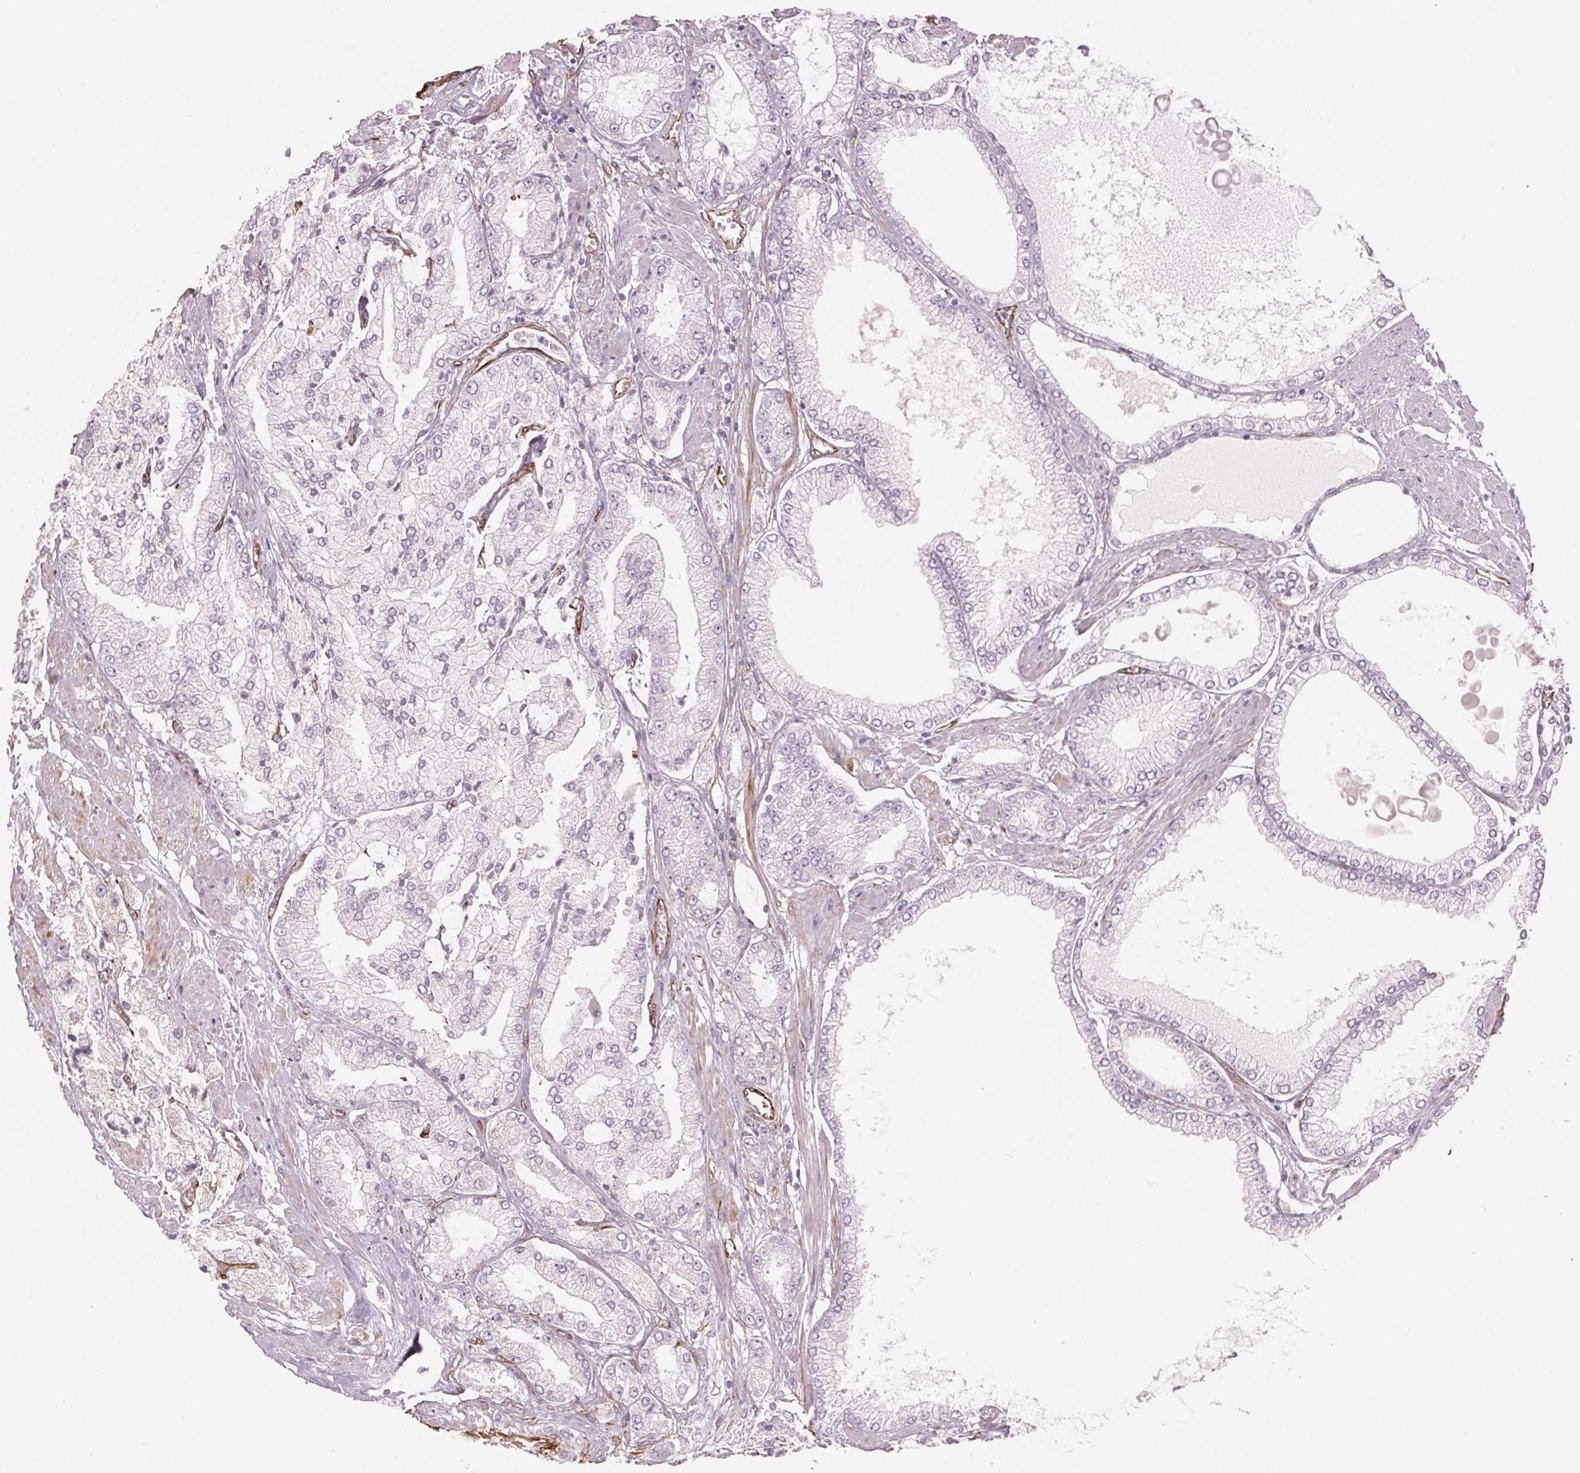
{"staining": {"intensity": "negative", "quantity": "none", "location": "none"}, "tissue": "prostate cancer", "cell_type": "Tumor cells", "image_type": "cancer", "snomed": [{"axis": "morphology", "description": "Adenocarcinoma, High grade"}, {"axis": "topography", "description": "Prostate"}], "caption": "IHC histopathology image of human prostate cancer stained for a protein (brown), which reveals no staining in tumor cells.", "gene": "CLPS", "patient": {"sex": "male", "age": 68}}